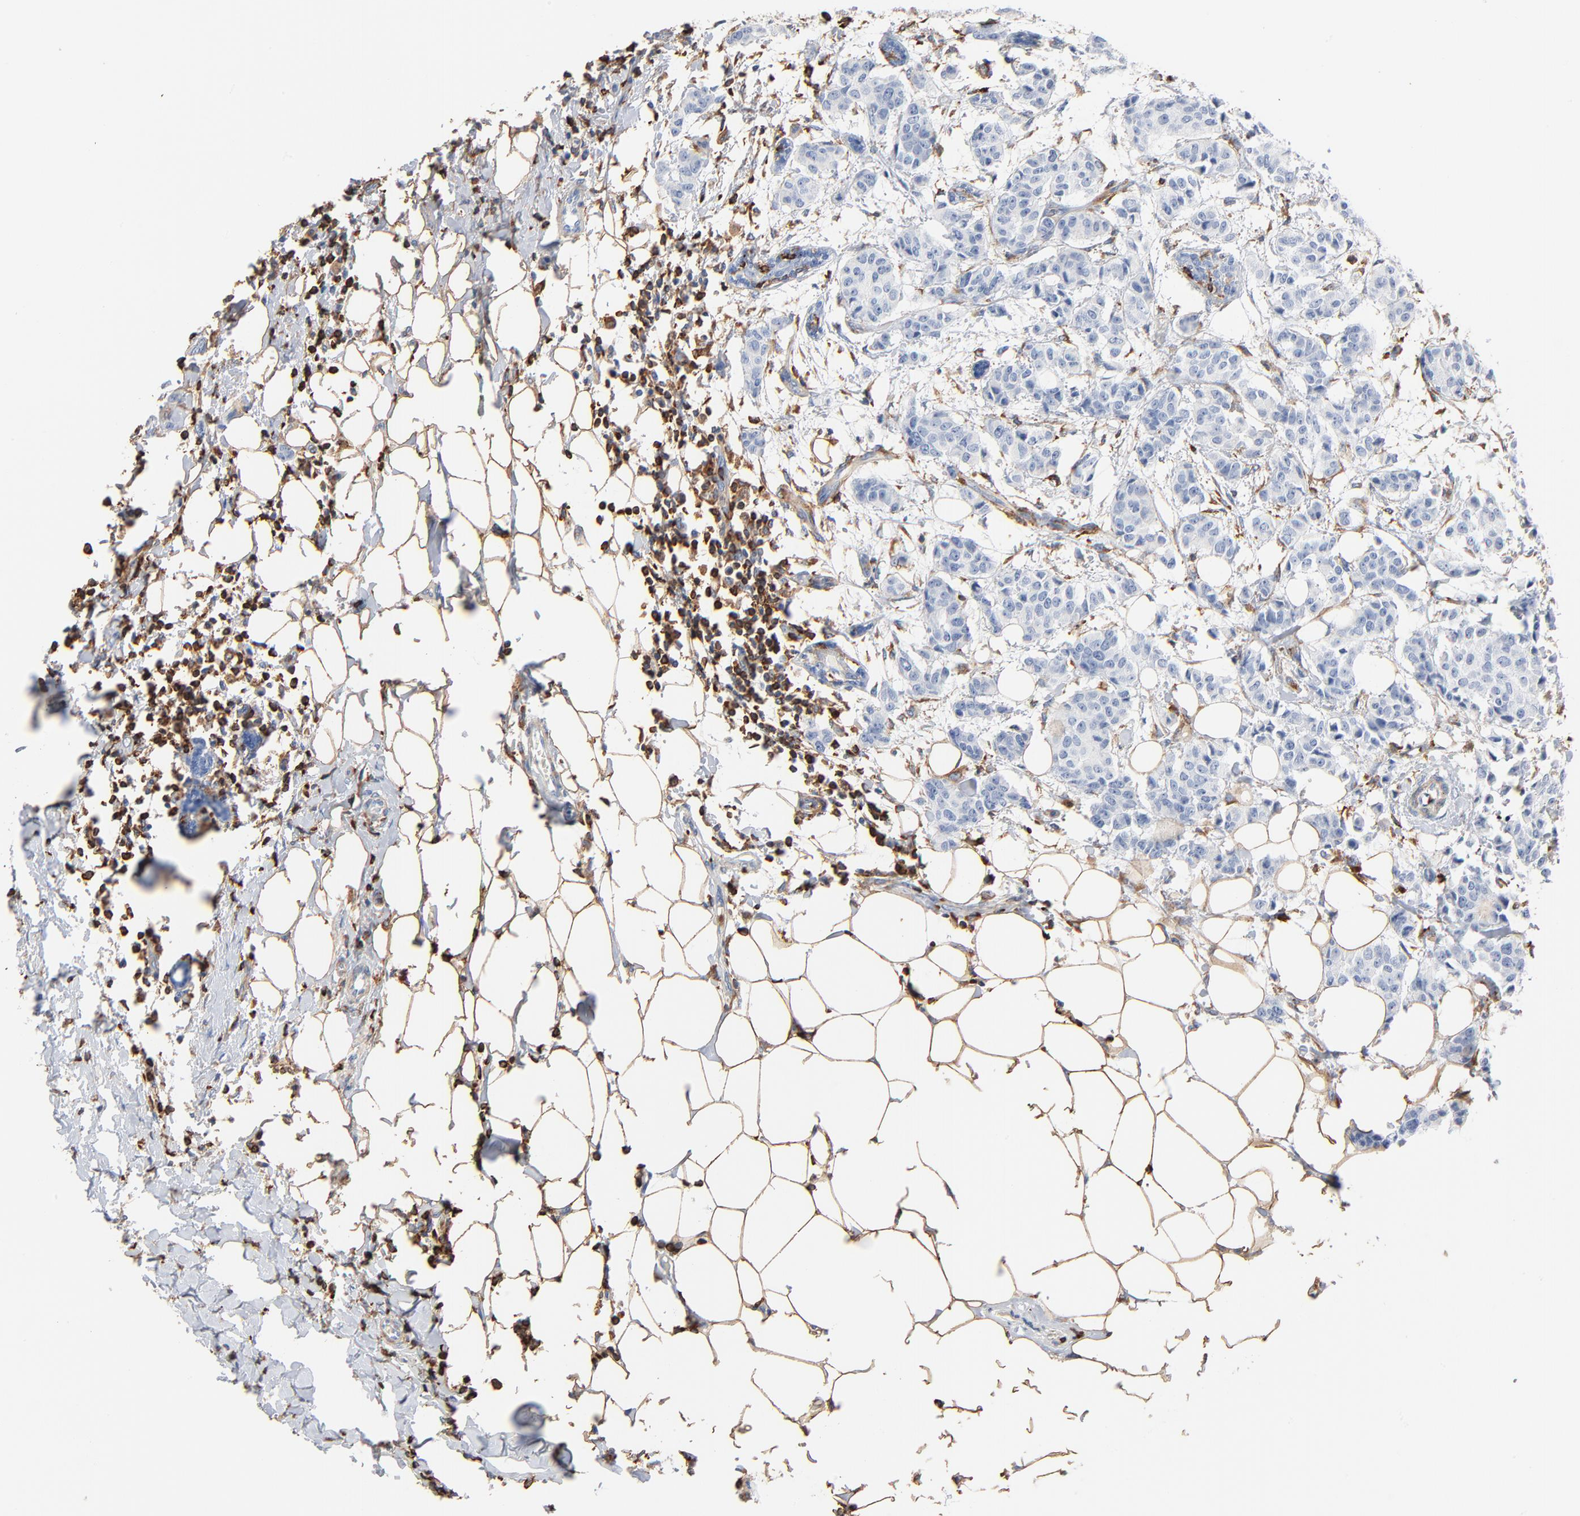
{"staining": {"intensity": "negative", "quantity": "none", "location": "none"}, "tissue": "breast cancer", "cell_type": "Tumor cells", "image_type": "cancer", "snomed": [{"axis": "morphology", "description": "Duct carcinoma"}, {"axis": "topography", "description": "Breast"}], "caption": "Immunohistochemistry micrograph of neoplastic tissue: human breast invasive ductal carcinoma stained with DAB (3,3'-diaminobenzidine) shows no significant protein staining in tumor cells.", "gene": "SH3KBP1", "patient": {"sex": "female", "age": 40}}